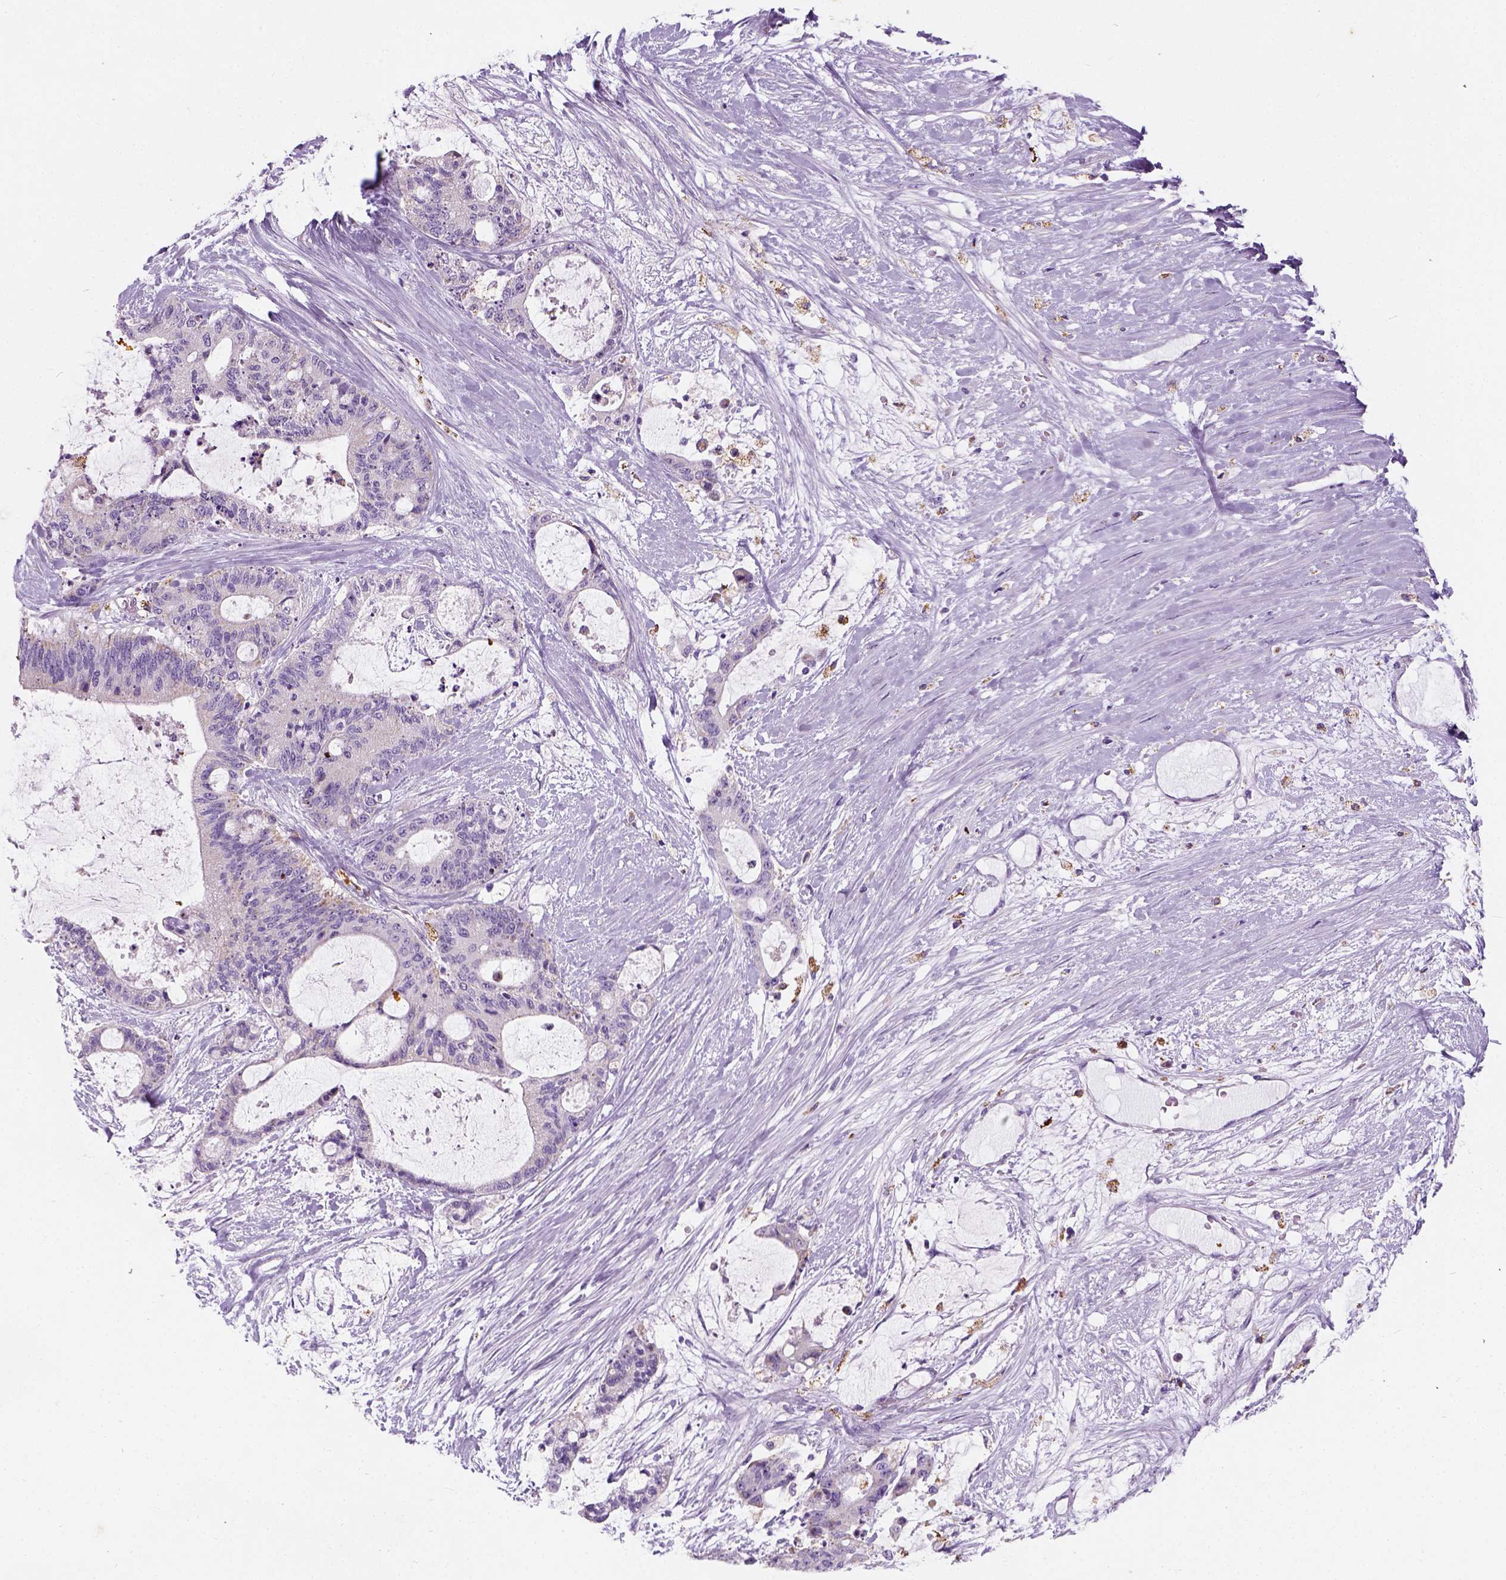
{"staining": {"intensity": "negative", "quantity": "none", "location": "none"}, "tissue": "liver cancer", "cell_type": "Tumor cells", "image_type": "cancer", "snomed": [{"axis": "morphology", "description": "Normal tissue, NOS"}, {"axis": "morphology", "description": "Cholangiocarcinoma"}, {"axis": "topography", "description": "Liver"}, {"axis": "topography", "description": "Peripheral nerve tissue"}], "caption": "A histopathology image of human liver cancer (cholangiocarcinoma) is negative for staining in tumor cells.", "gene": "CHODL", "patient": {"sex": "female", "age": 73}}